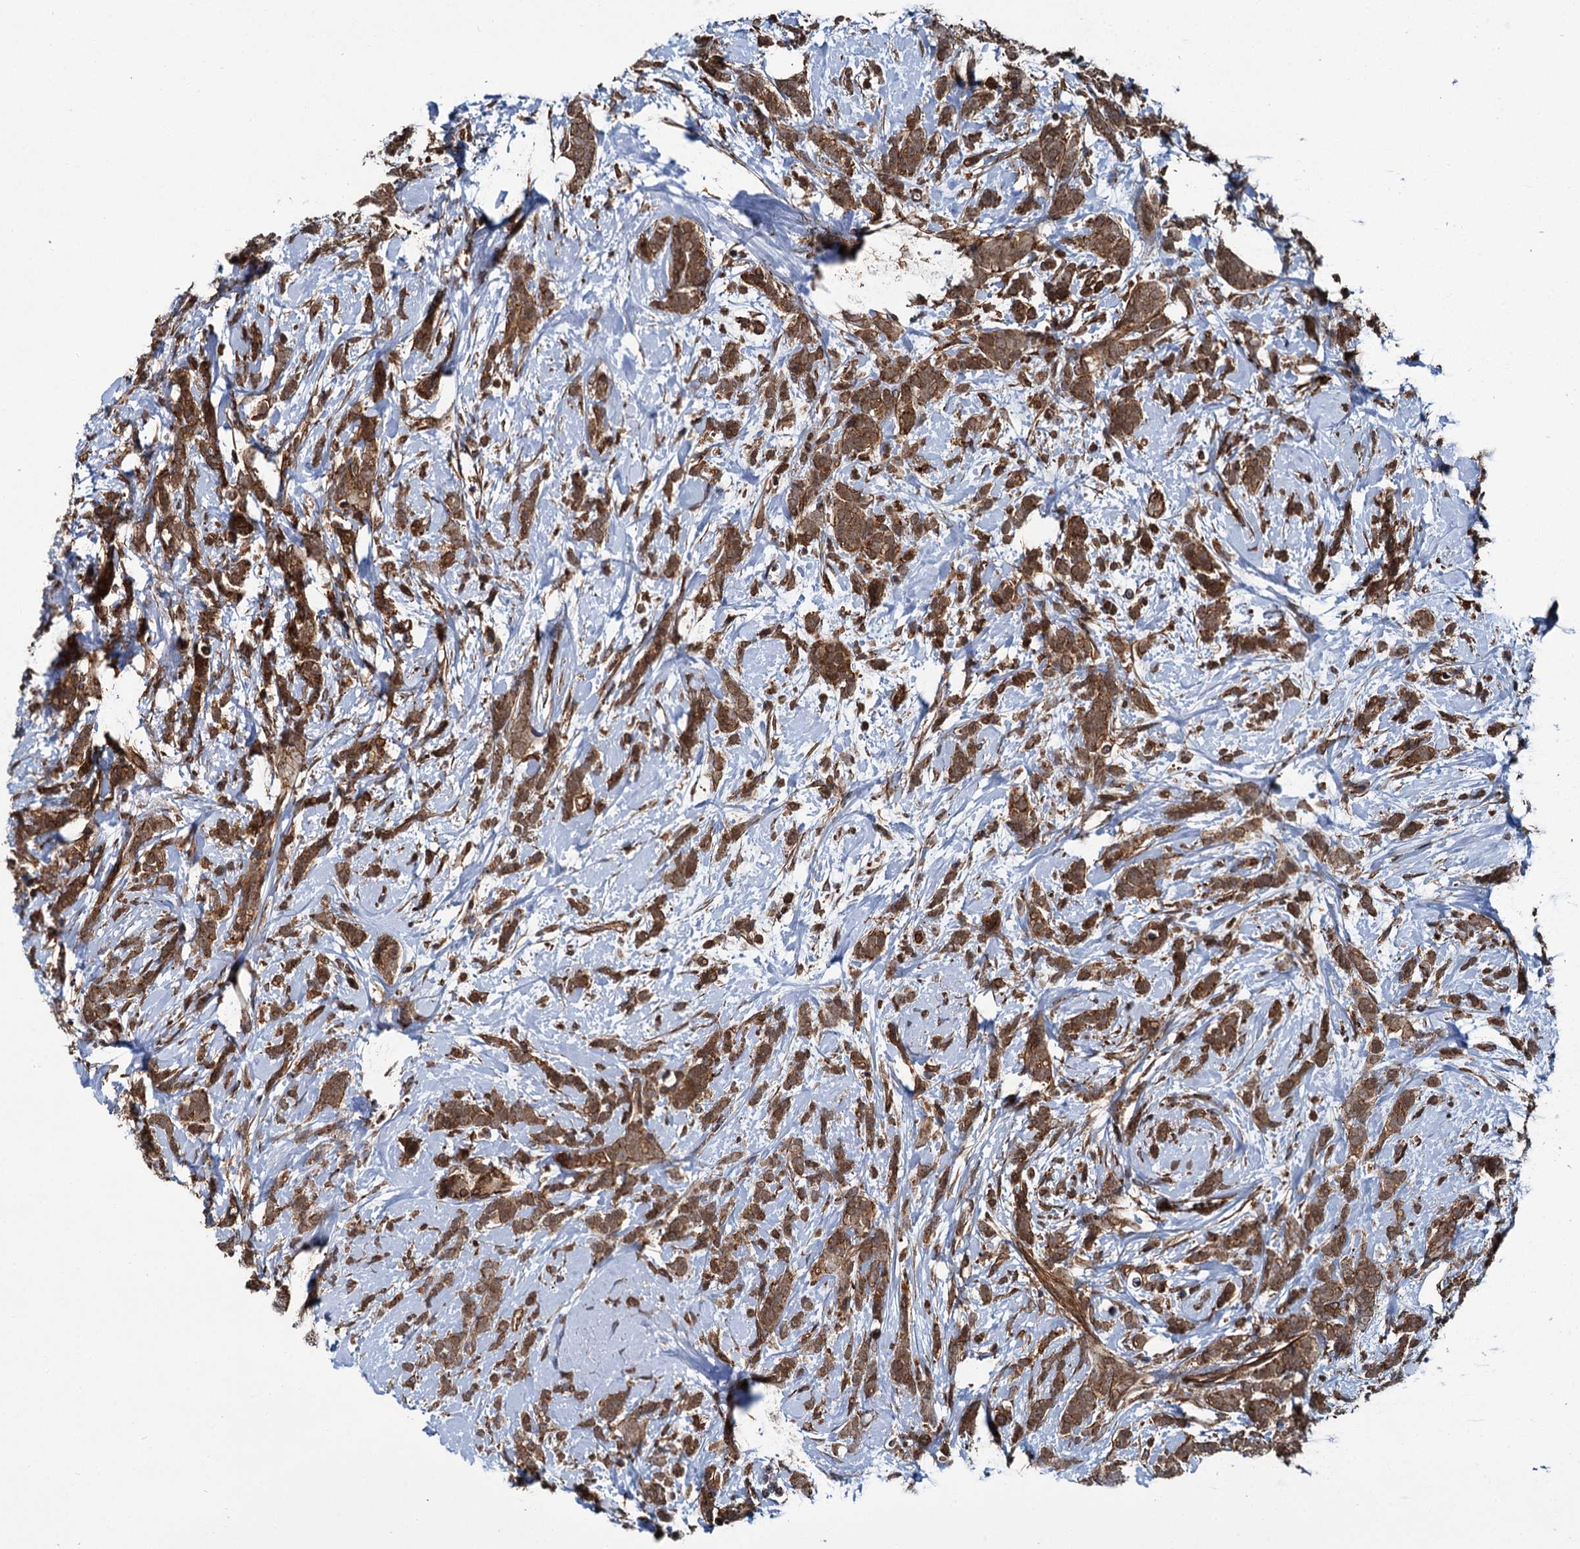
{"staining": {"intensity": "moderate", "quantity": ">75%", "location": "cytoplasmic/membranous"}, "tissue": "breast cancer", "cell_type": "Tumor cells", "image_type": "cancer", "snomed": [{"axis": "morphology", "description": "Lobular carcinoma"}, {"axis": "topography", "description": "Breast"}], "caption": "DAB (3,3'-diaminobenzidine) immunohistochemical staining of breast cancer (lobular carcinoma) reveals moderate cytoplasmic/membranous protein staining in about >75% of tumor cells.", "gene": "ZFYVE19", "patient": {"sex": "female", "age": 58}}